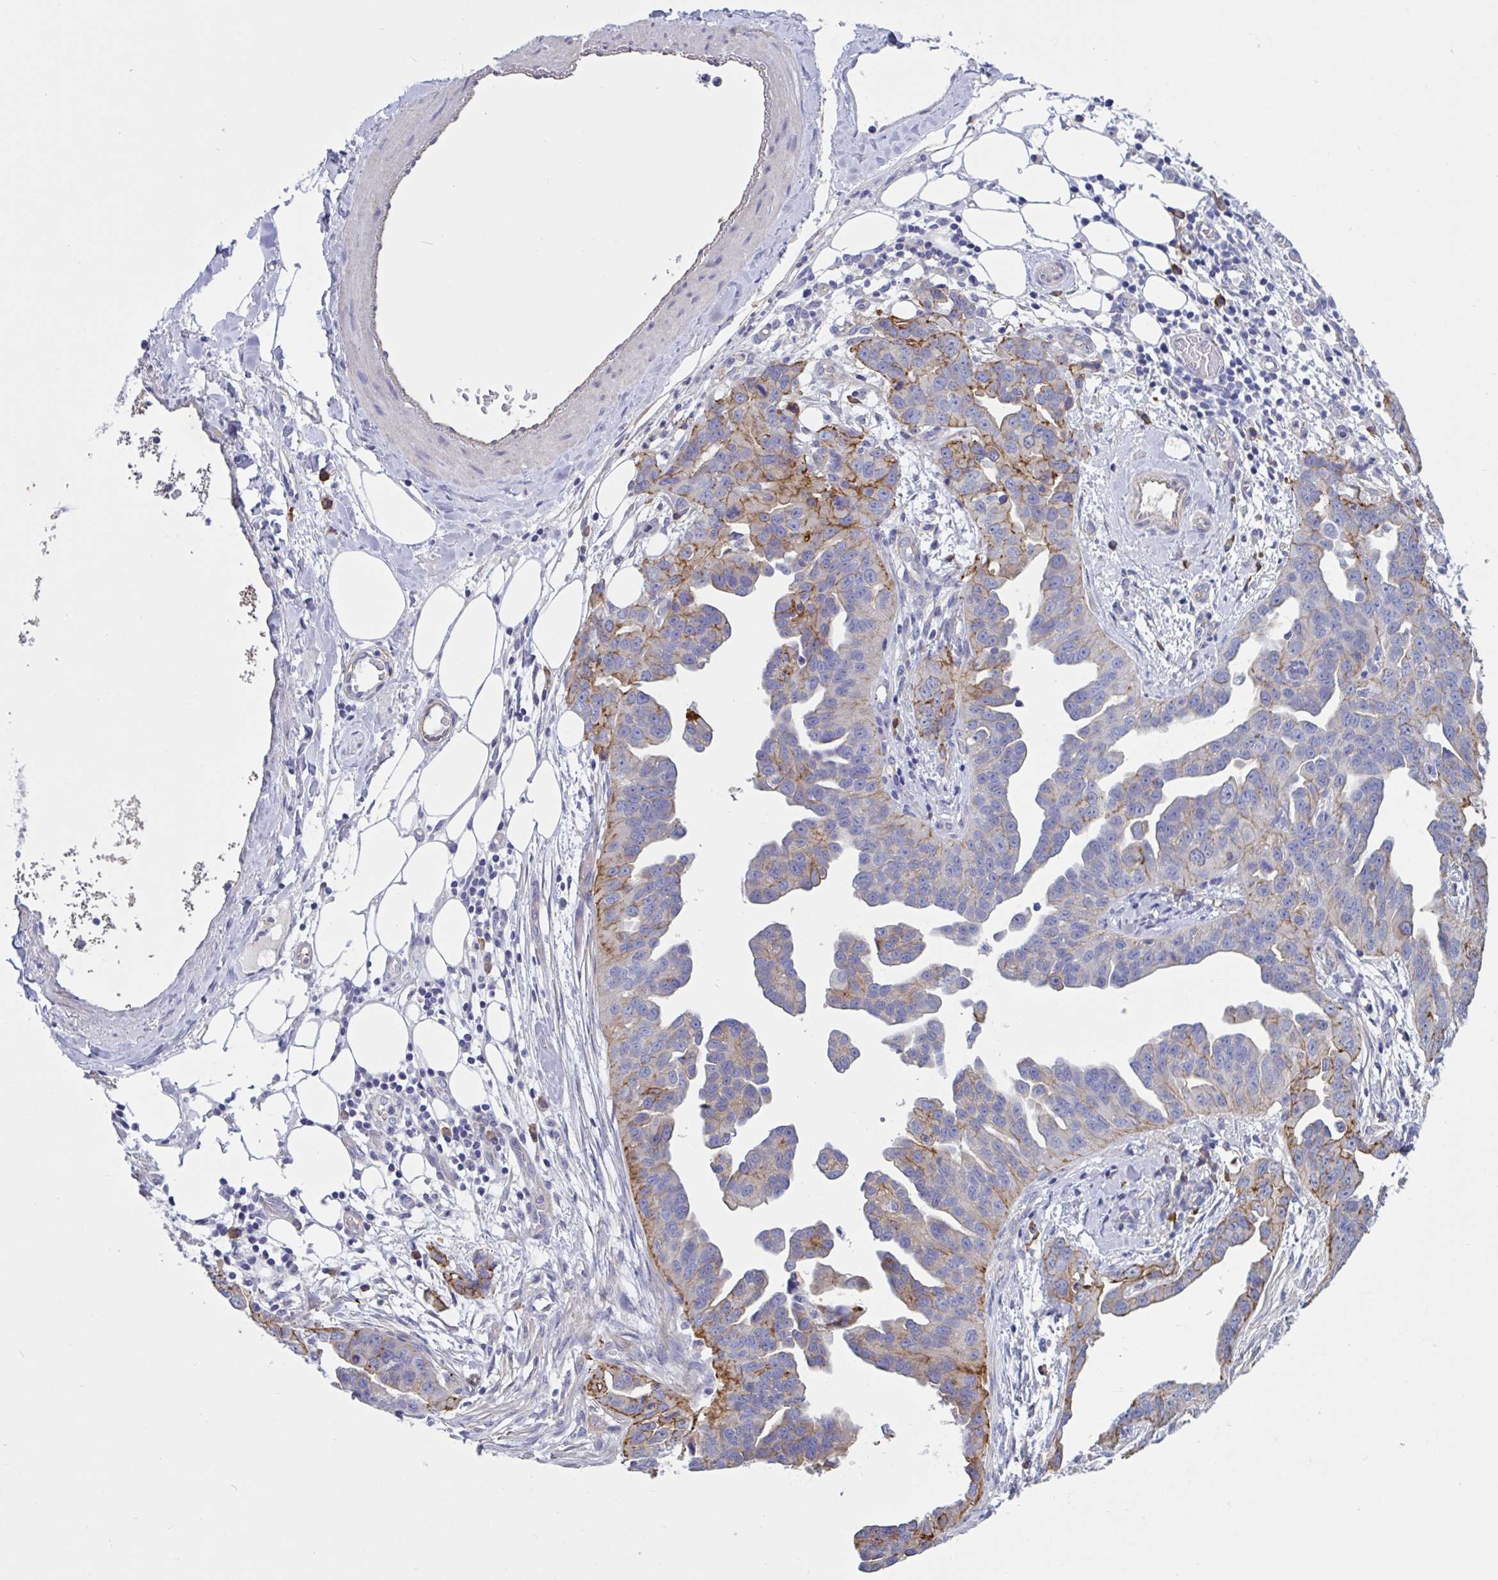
{"staining": {"intensity": "moderate", "quantity": "<25%", "location": "cytoplasmic/membranous"}, "tissue": "ovarian cancer", "cell_type": "Tumor cells", "image_type": "cancer", "snomed": [{"axis": "morphology", "description": "Cystadenocarcinoma, serous, NOS"}, {"axis": "topography", "description": "Ovary"}], "caption": "Human ovarian cancer (serous cystadenocarcinoma) stained with a brown dye reveals moderate cytoplasmic/membranous positive staining in about <25% of tumor cells.", "gene": "SLC66A1", "patient": {"sex": "female", "age": 75}}